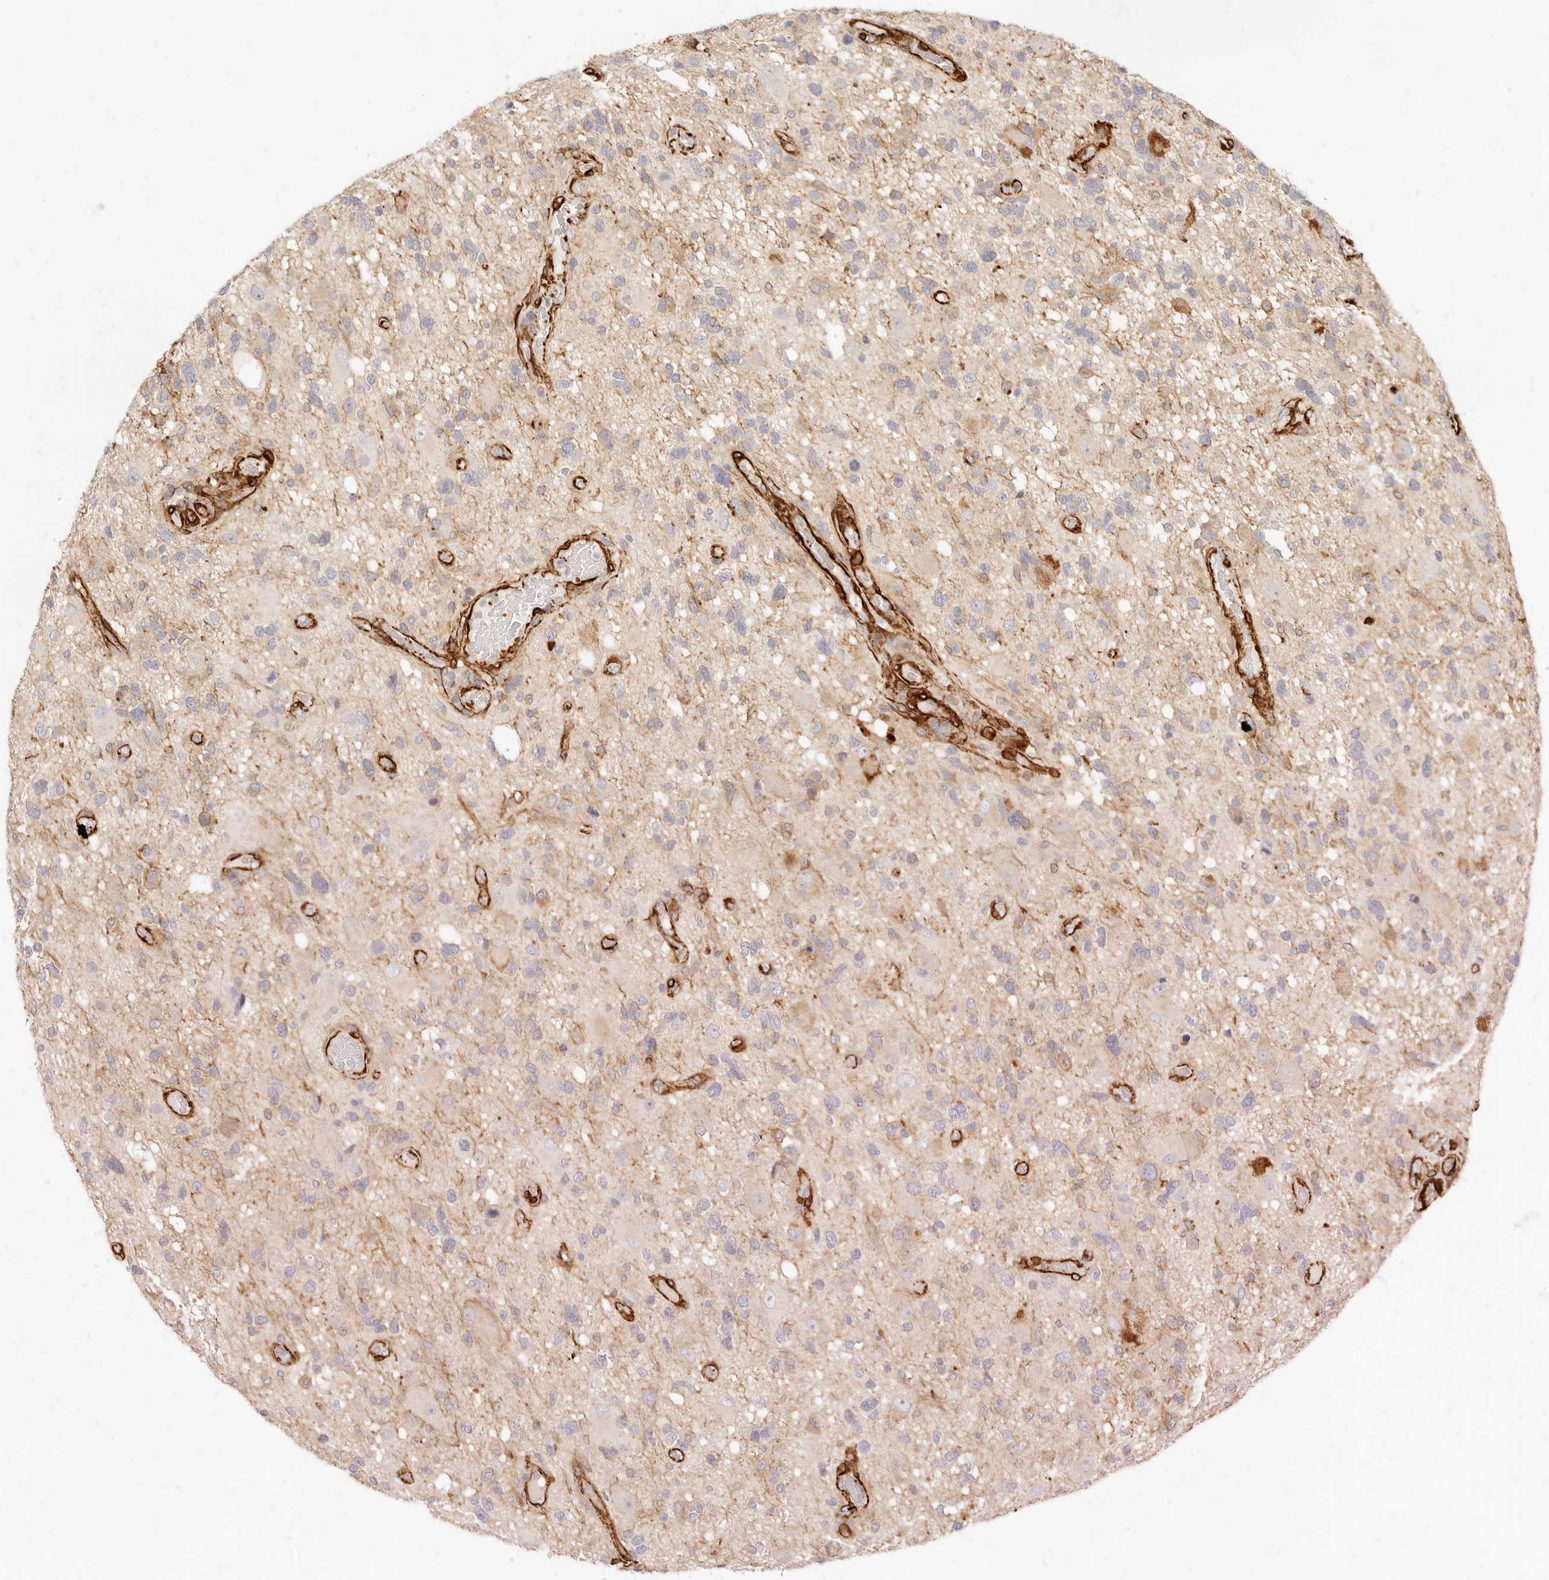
{"staining": {"intensity": "weak", "quantity": "<25%", "location": "cytoplasmic/membranous"}, "tissue": "glioma", "cell_type": "Tumor cells", "image_type": "cancer", "snomed": [{"axis": "morphology", "description": "Glioma, malignant, High grade"}, {"axis": "topography", "description": "Brain"}], "caption": "DAB (3,3'-diaminobenzidine) immunohistochemical staining of malignant glioma (high-grade) reveals no significant expression in tumor cells.", "gene": "TMTC2", "patient": {"sex": "male", "age": 33}}